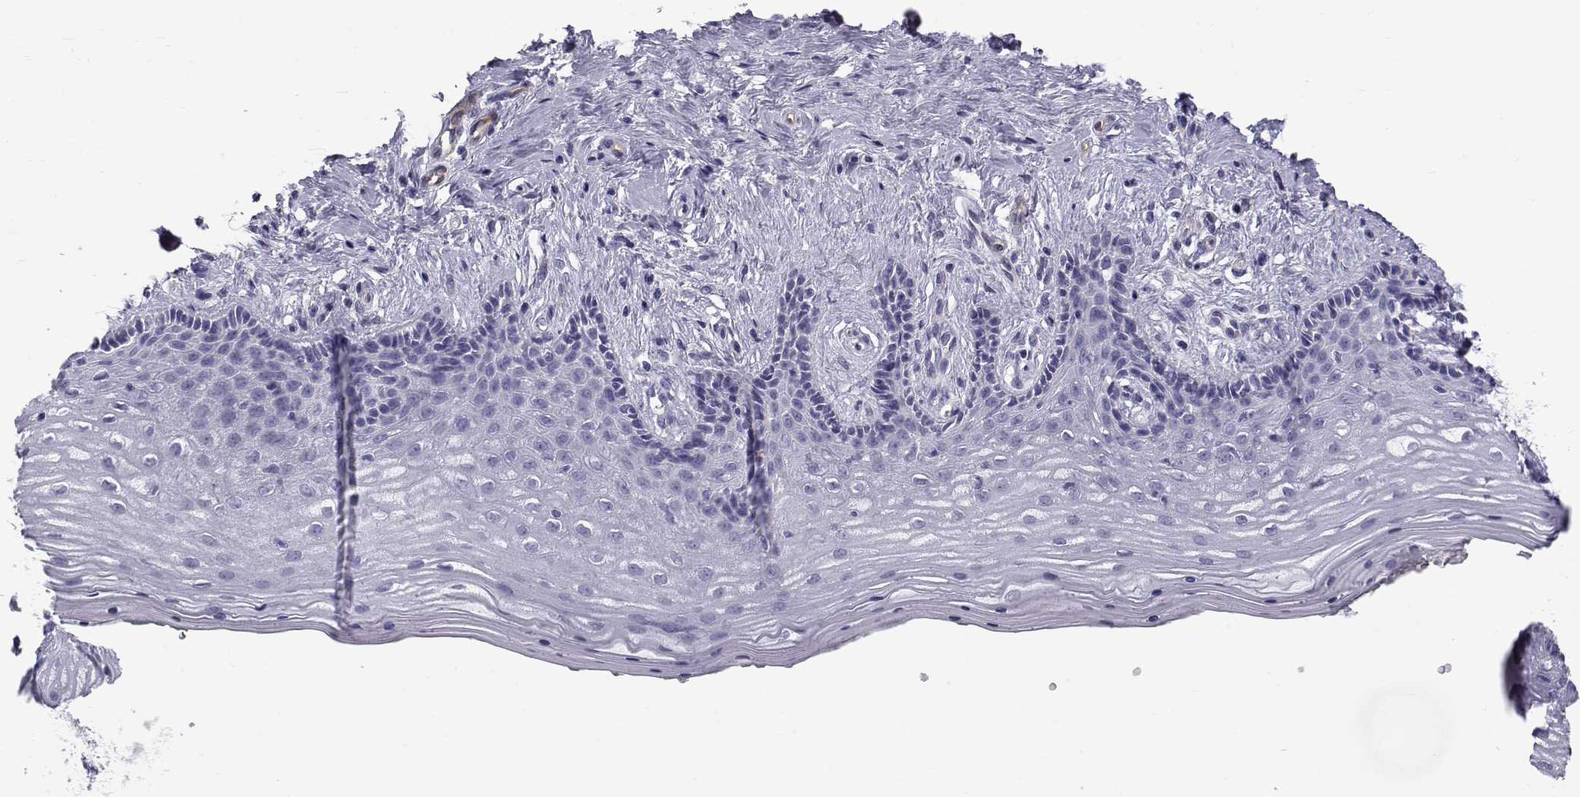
{"staining": {"intensity": "negative", "quantity": "none", "location": "none"}, "tissue": "vagina", "cell_type": "Squamous epithelial cells", "image_type": "normal", "snomed": [{"axis": "morphology", "description": "Normal tissue, NOS"}, {"axis": "topography", "description": "Vagina"}], "caption": "Immunohistochemistry (IHC) of unremarkable vagina demonstrates no staining in squamous epithelial cells.", "gene": "RNASE12", "patient": {"sex": "female", "age": 45}}